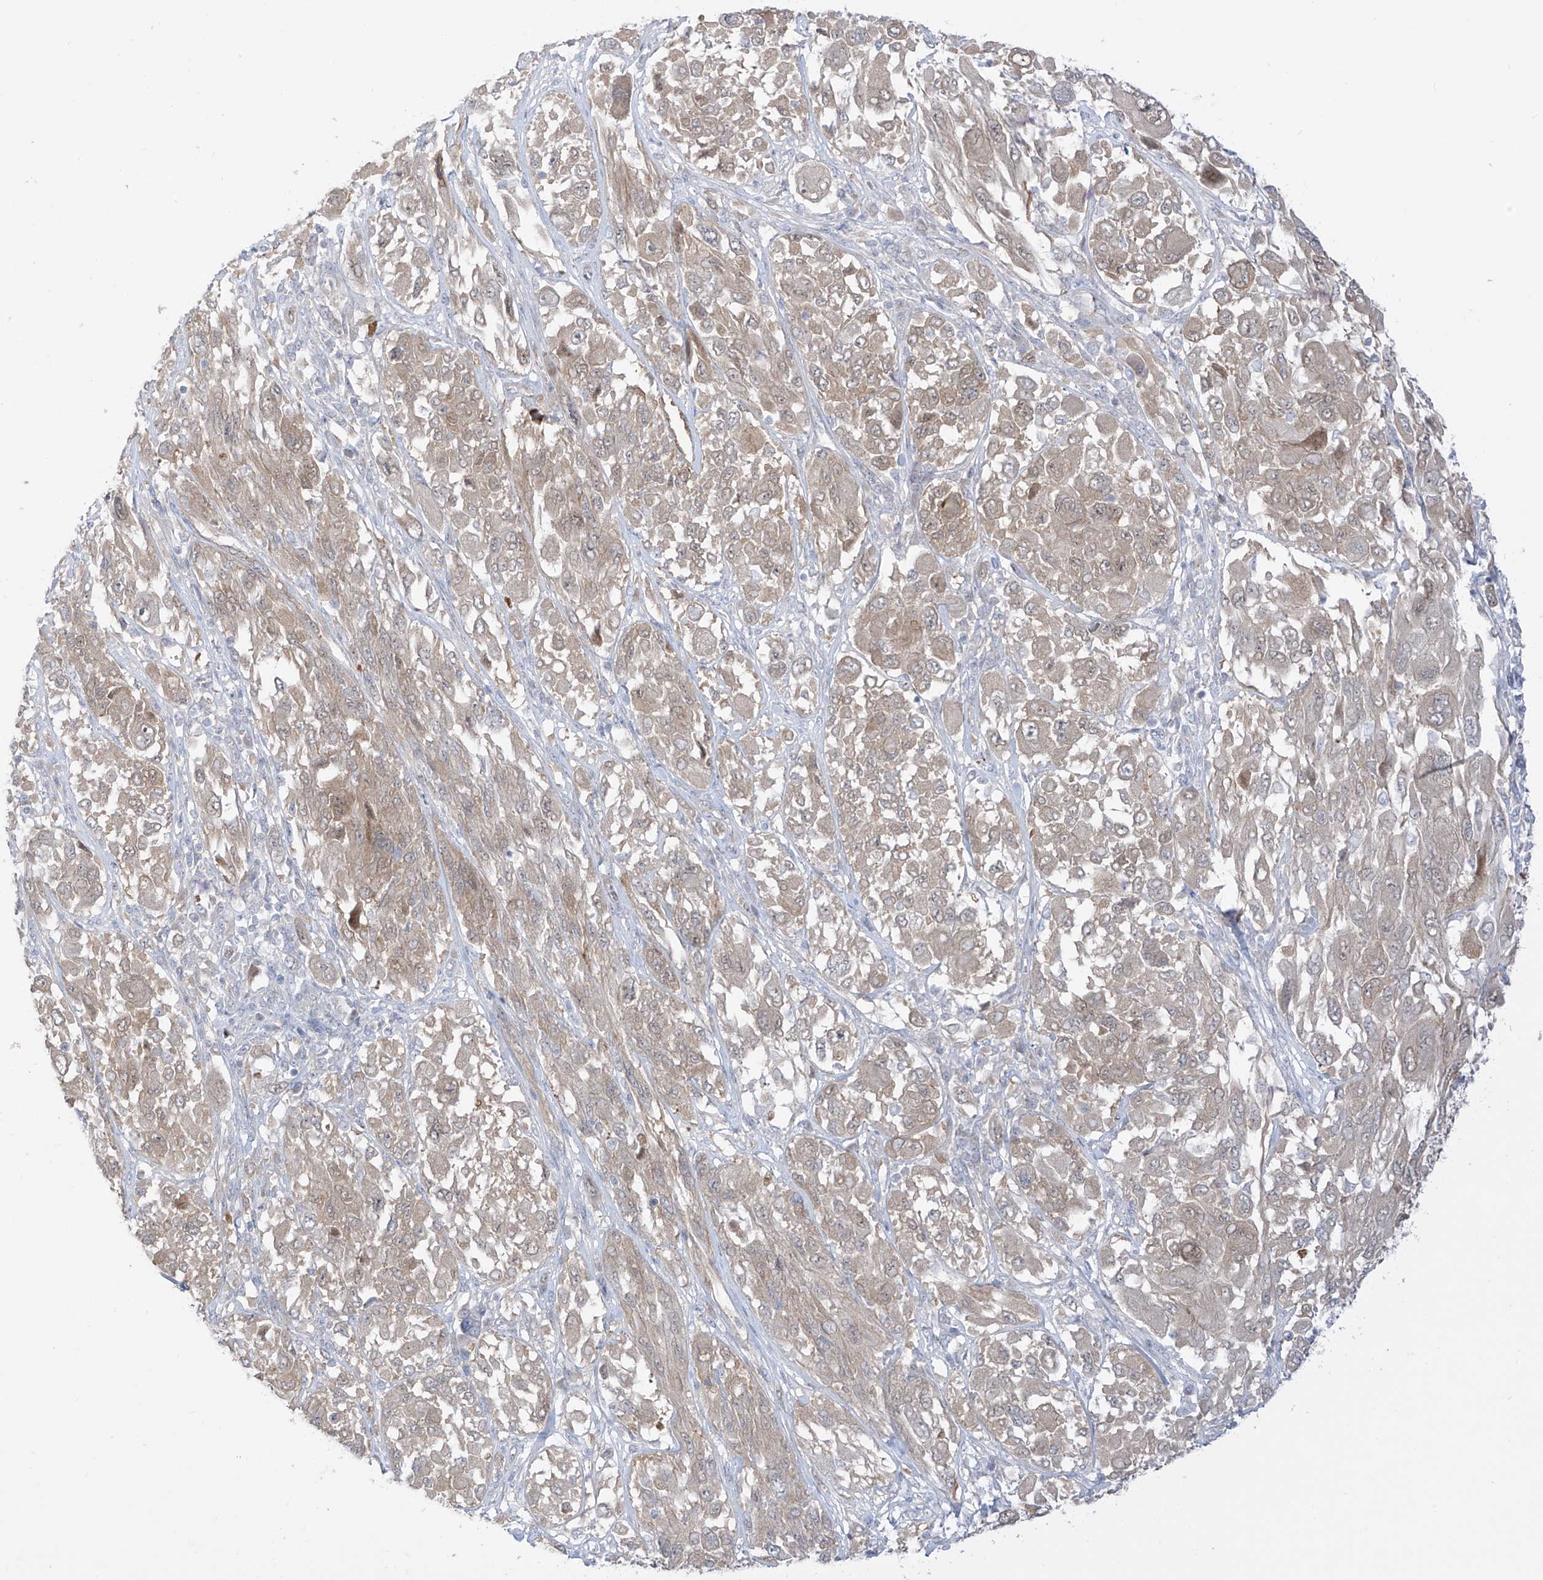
{"staining": {"intensity": "weak", "quantity": ">75%", "location": "cytoplasmic/membranous"}, "tissue": "melanoma", "cell_type": "Tumor cells", "image_type": "cancer", "snomed": [{"axis": "morphology", "description": "Malignant melanoma, NOS"}, {"axis": "topography", "description": "Skin"}], "caption": "A micrograph showing weak cytoplasmic/membranous expression in approximately >75% of tumor cells in malignant melanoma, as visualized by brown immunohistochemical staining.", "gene": "EIPR1", "patient": {"sex": "female", "age": 91}}